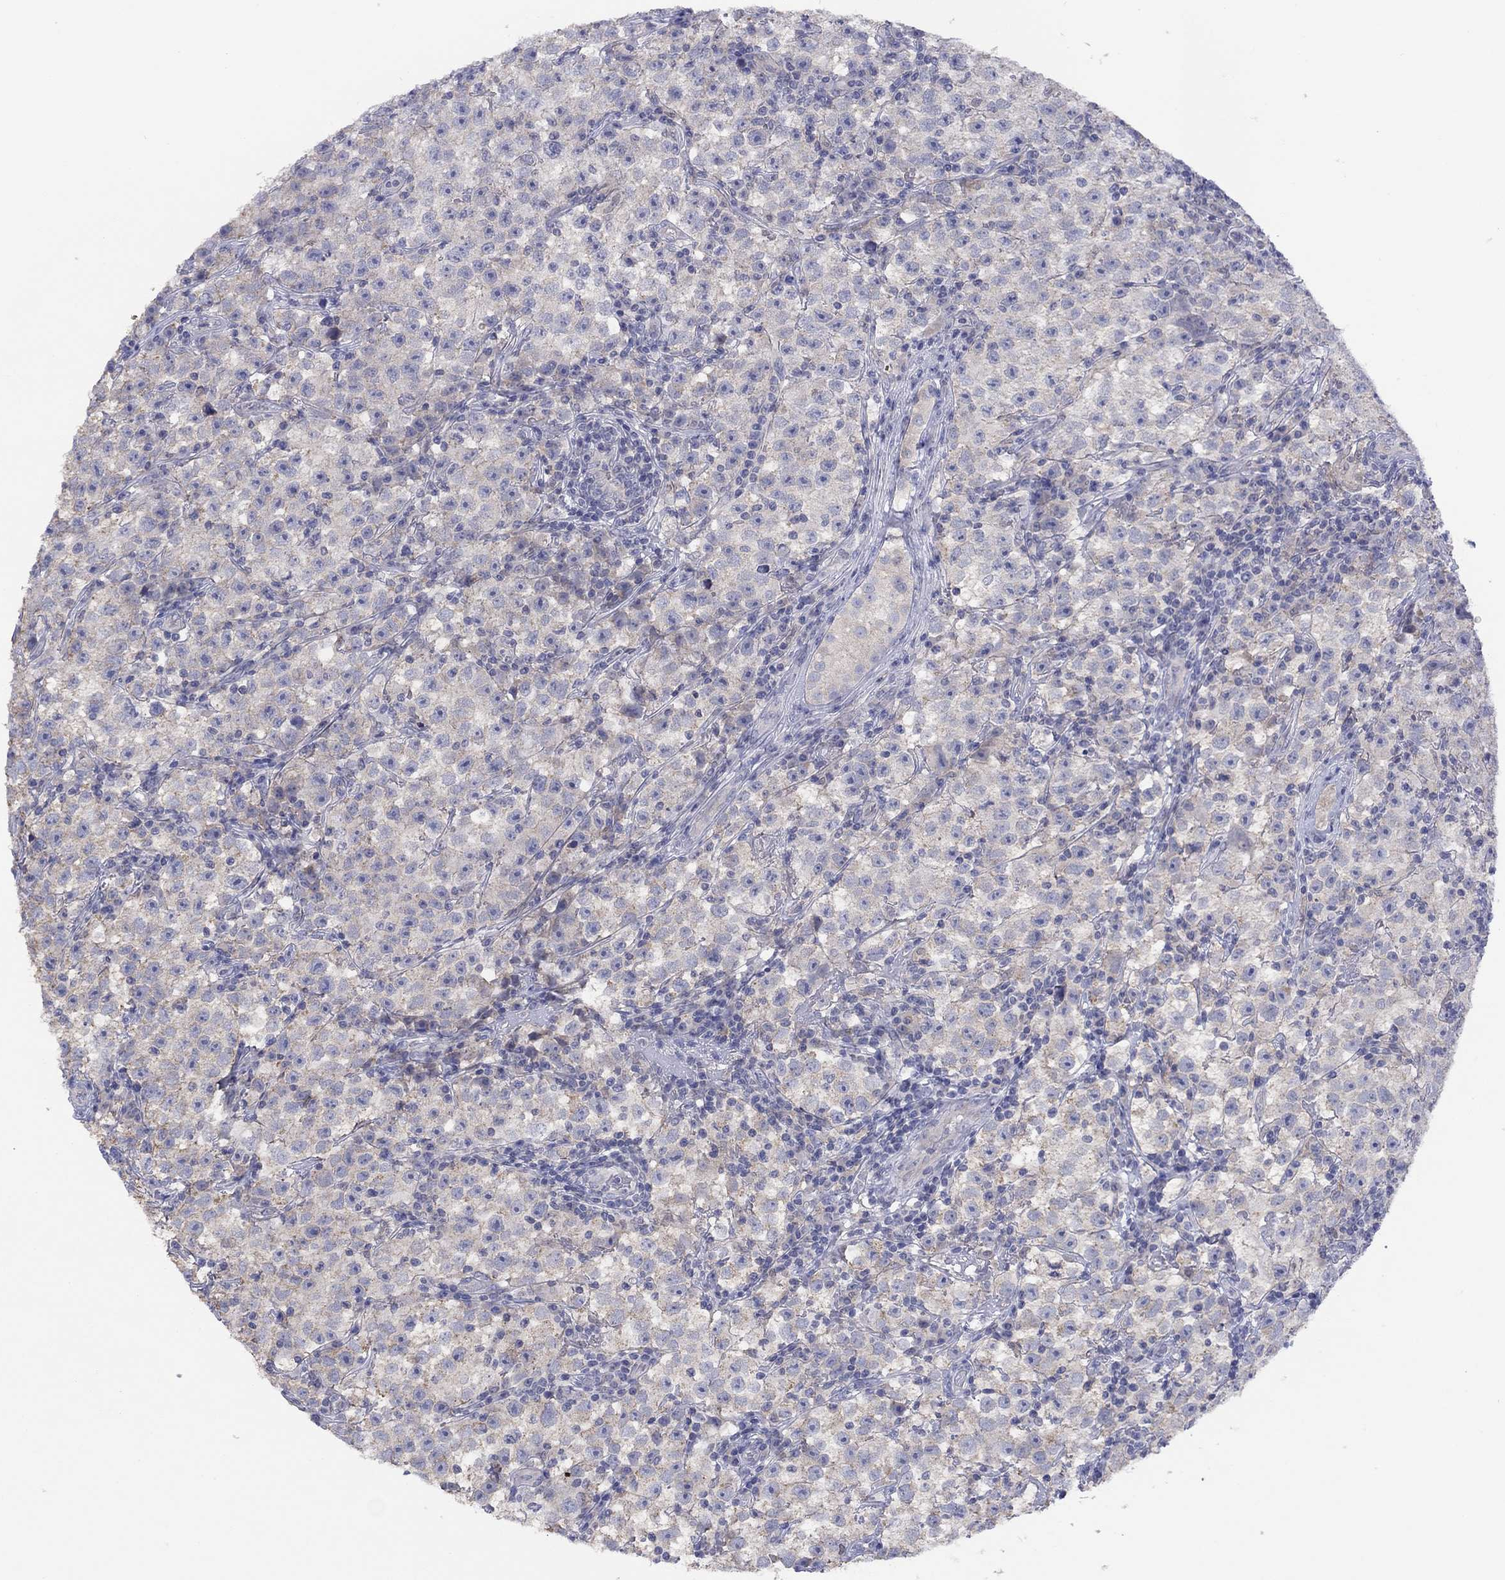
{"staining": {"intensity": "weak", "quantity": "<25%", "location": "cytoplasmic/membranous"}, "tissue": "testis cancer", "cell_type": "Tumor cells", "image_type": "cancer", "snomed": [{"axis": "morphology", "description": "Seminoma, NOS"}, {"axis": "topography", "description": "Testis"}], "caption": "DAB (3,3'-diaminobenzidine) immunohistochemical staining of human testis seminoma shows no significant expression in tumor cells. (DAB (3,3'-diaminobenzidine) immunohistochemistry with hematoxylin counter stain).", "gene": "CYP2B6", "patient": {"sex": "male", "age": 22}}